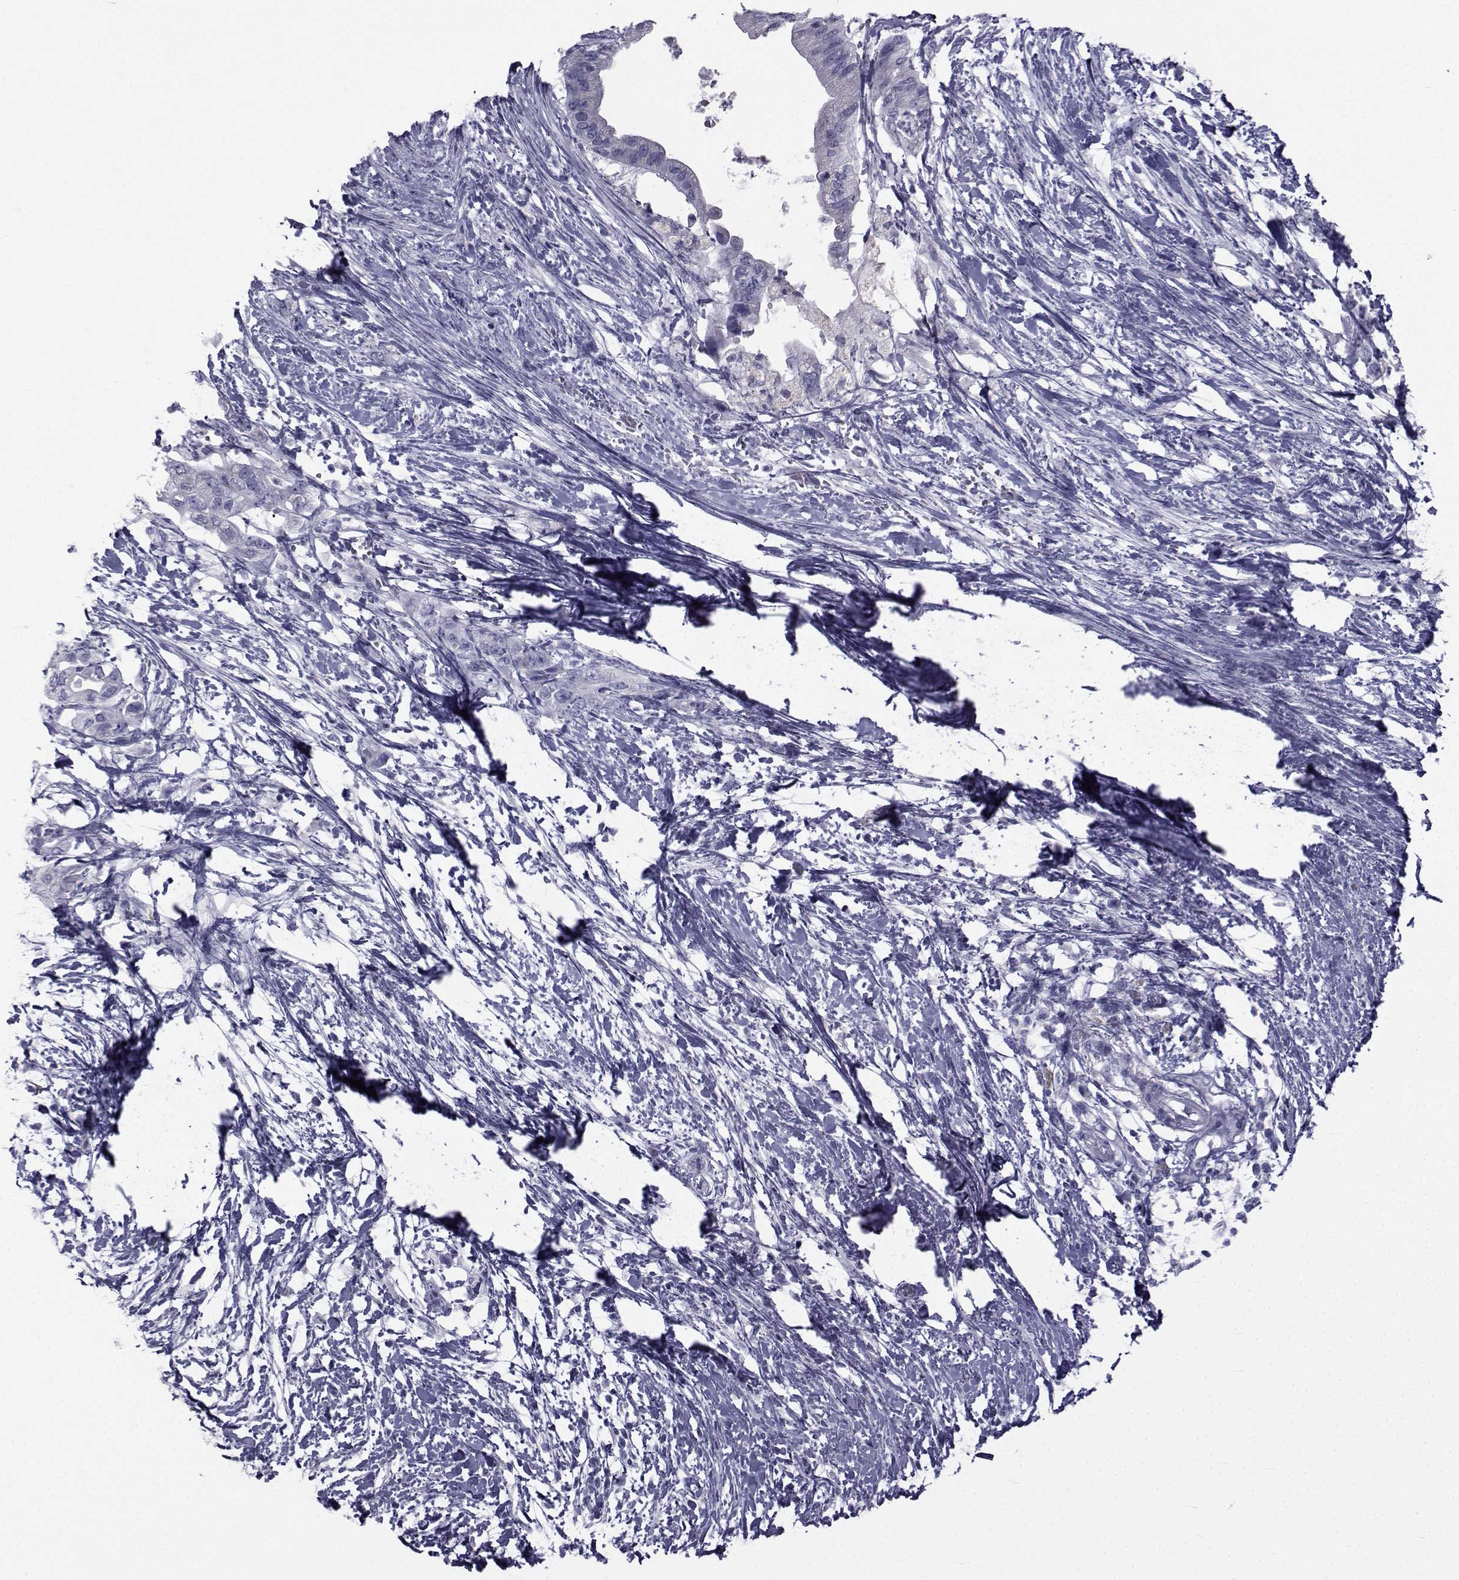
{"staining": {"intensity": "negative", "quantity": "none", "location": "none"}, "tissue": "pancreatic cancer", "cell_type": "Tumor cells", "image_type": "cancer", "snomed": [{"axis": "morphology", "description": "Adenocarcinoma, NOS"}, {"axis": "topography", "description": "Pancreas"}], "caption": "Immunohistochemistry (IHC) image of neoplastic tissue: adenocarcinoma (pancreatic) stained with DAB demonstrates no significant protein expression in tumor cells.", "gene": "FDXR", "patient": {"sex": "female", "age": 72}}